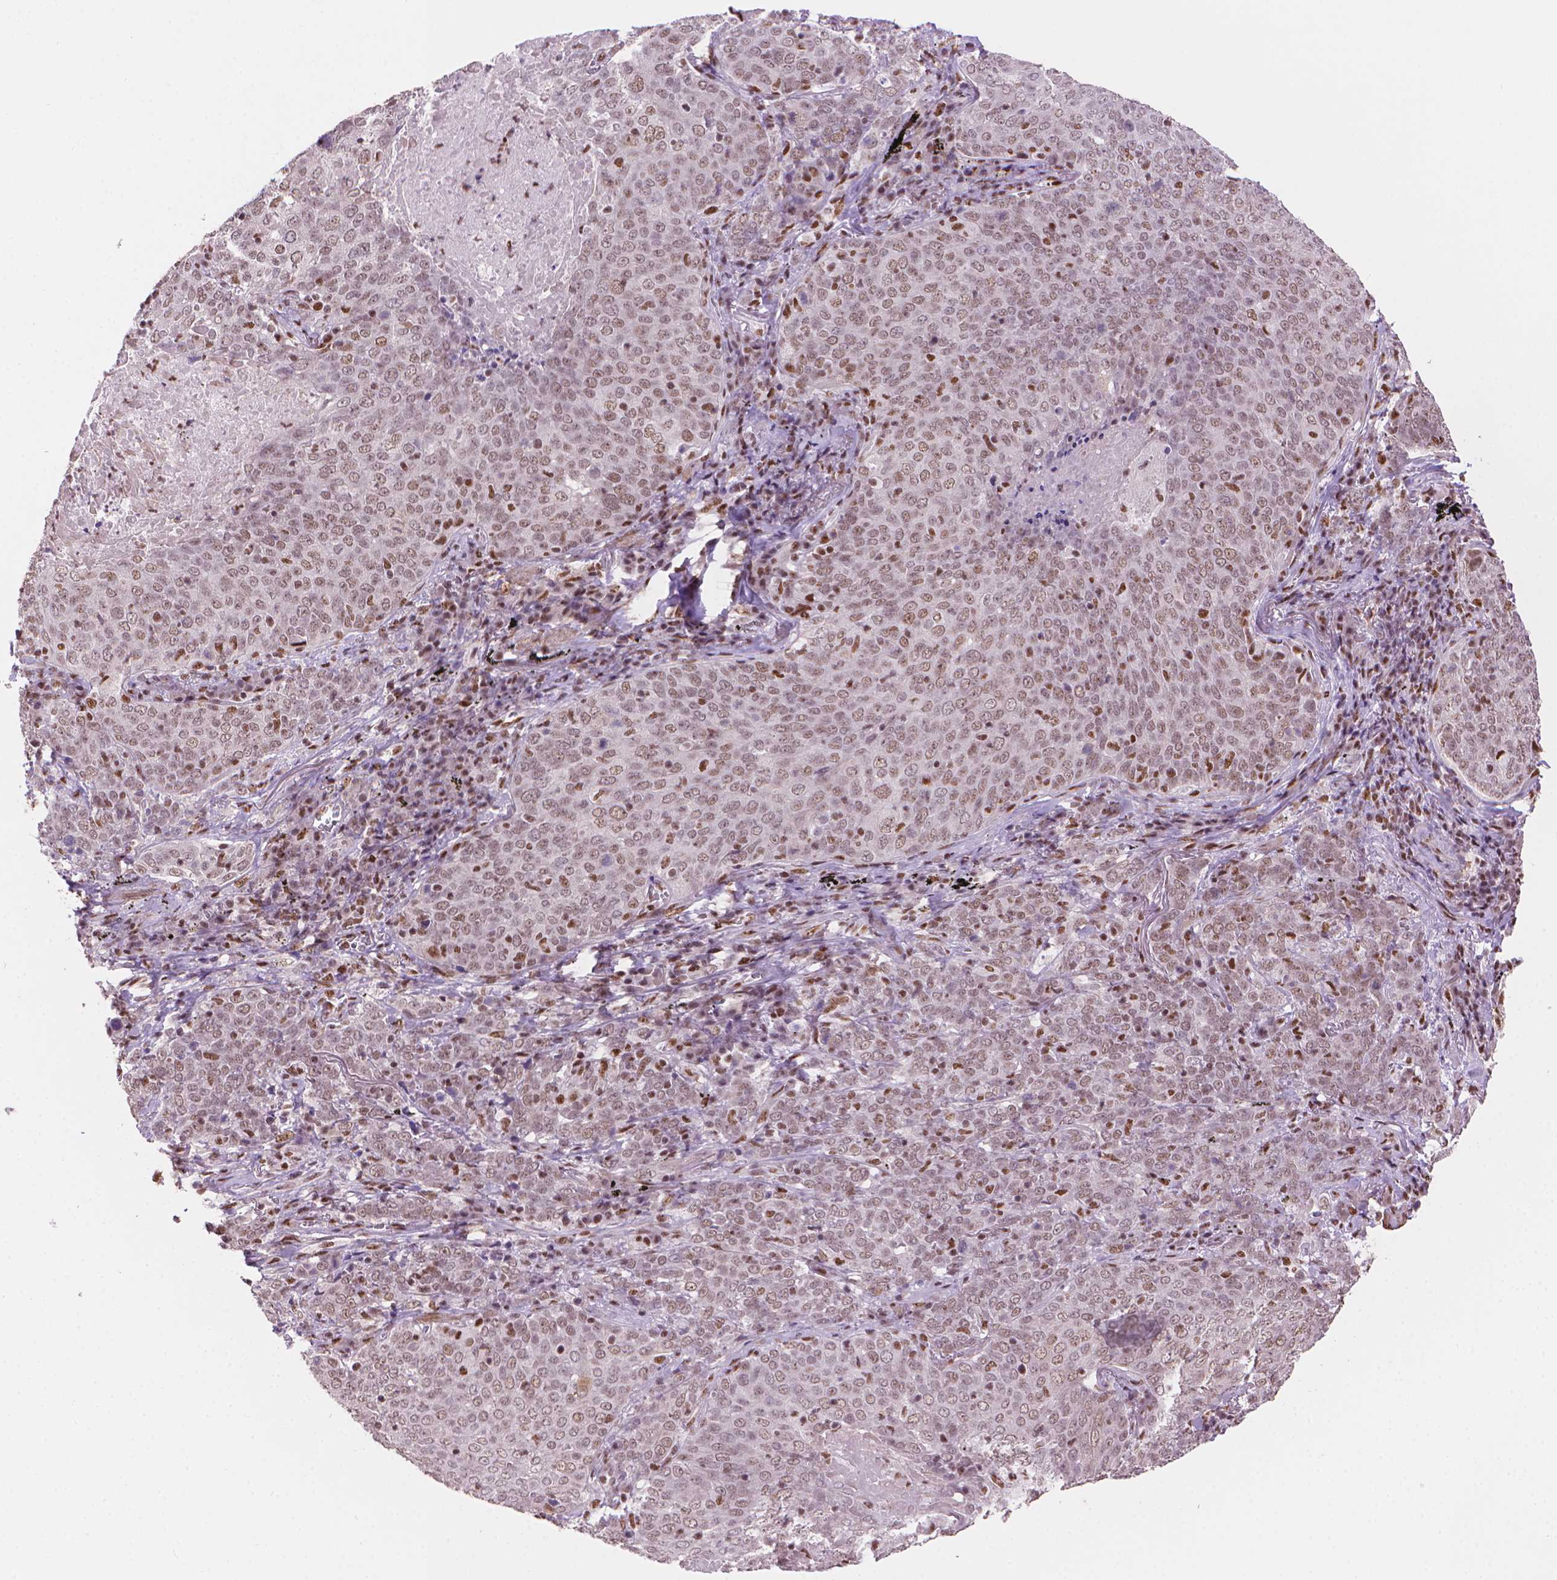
{"staining": {"intensity": "weak", "quantity": ">75%", "location": "nuclear"}, "tissue": "lung cancer", "cell_type": "Tumor cells", "image_type": "cancer", "snomed": [{"axis": "morphology", "description": "Squamous cell carcinoma, NOS"}, {"axis": "topography", "description": "Lung"}], "caption": "Immunohistochemical staining of human lung cancer shows low levels of weak nuclear protein staining in about >75% of tumor cells. (Stains: DAB (3,3'-diaminobenzidine) in brown, nuclei in blue, Microscopy: brightfield microscopy at high magnification).", "gene": "UBN1", "patient": {"sex": "male", "age": 82}}